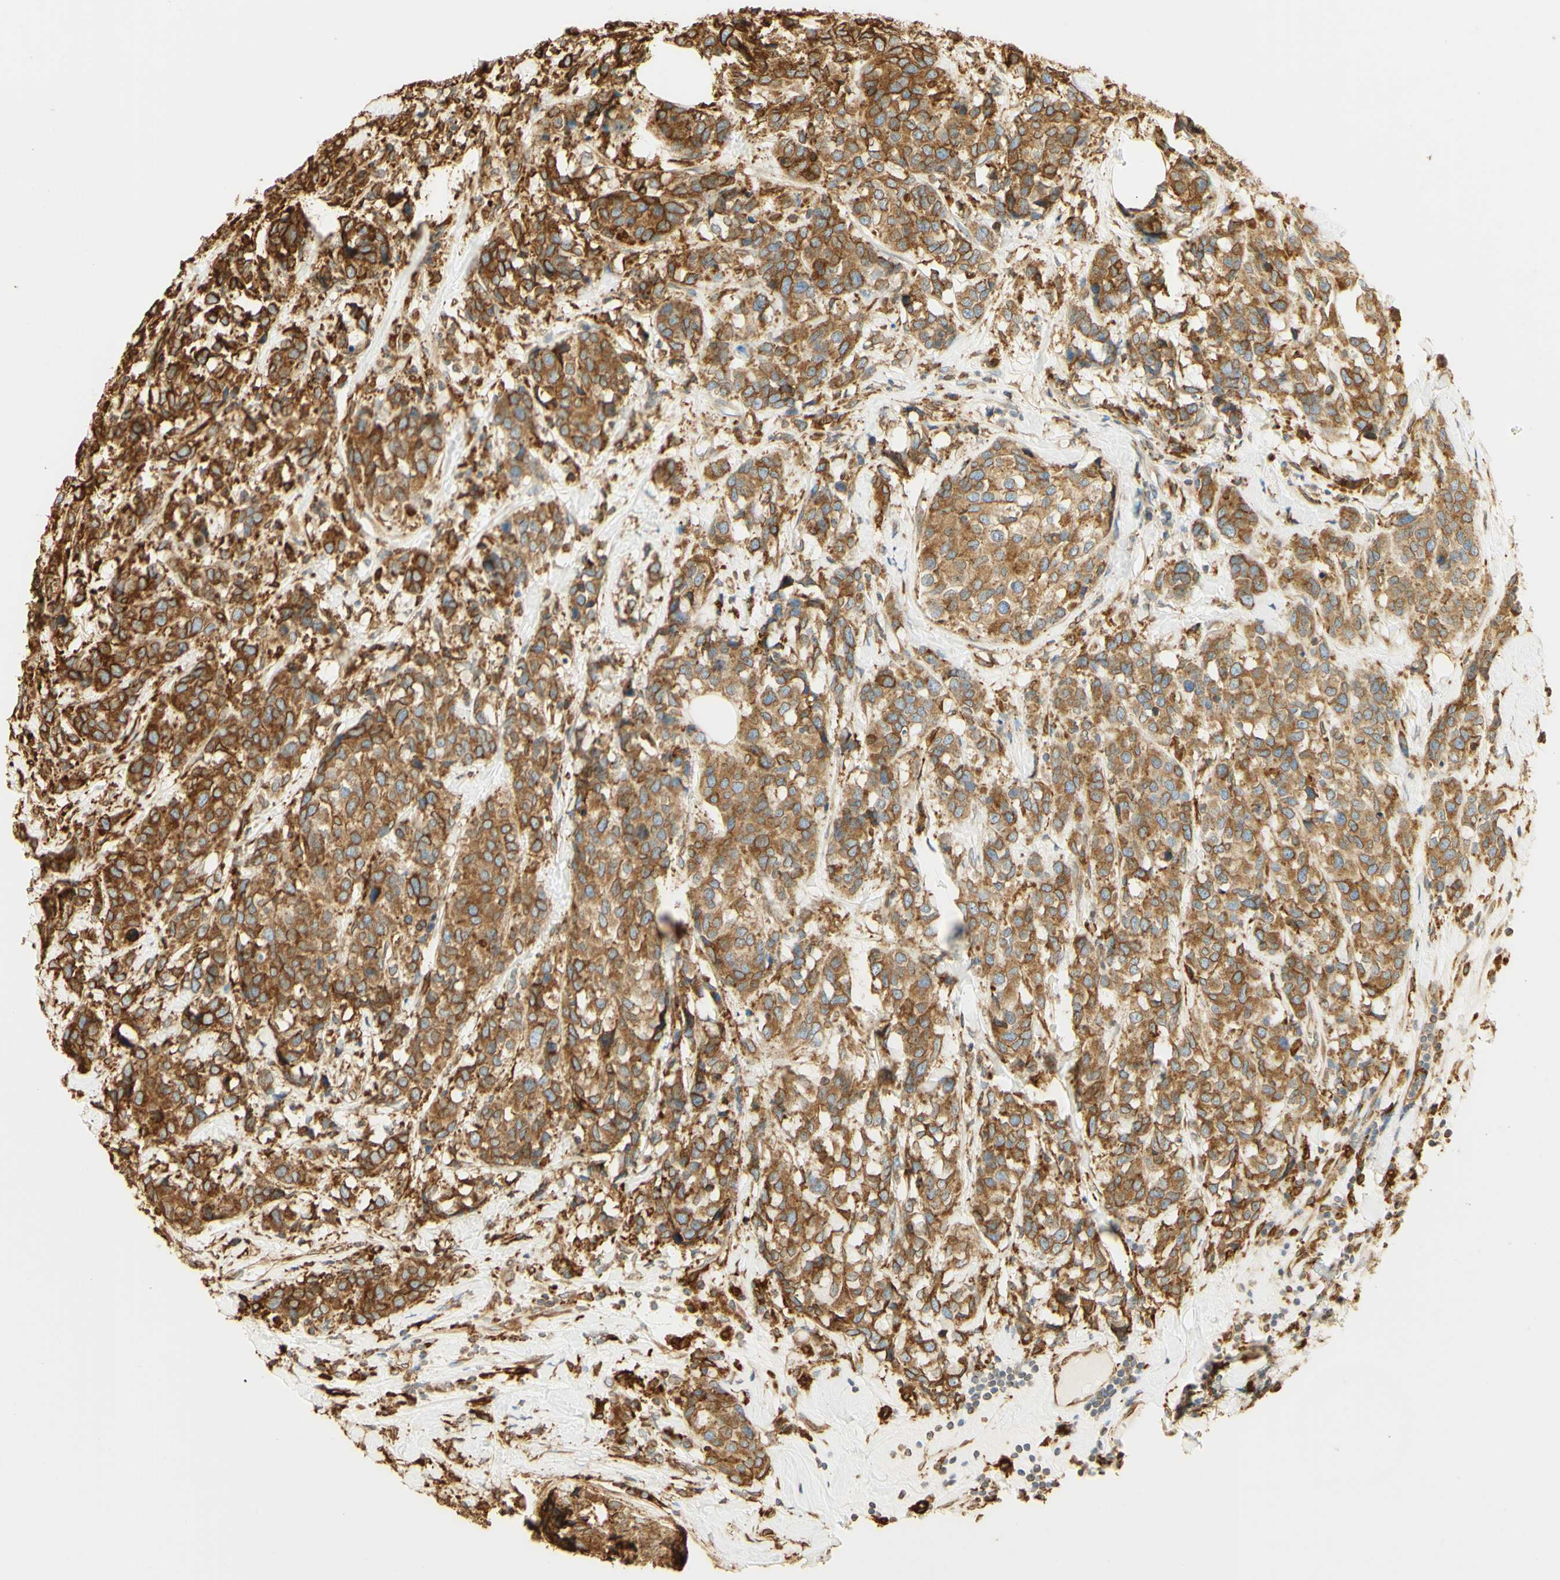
{"staining": {"intensity": "strong", "quantity": "25%-75%", "location": "cytoplasmic/membranous"}, "tissue": "breast cancer", "cell_type": "Tumor cells", "image_type": "cancer", "snomed": [{"axis": "morphology", "description": "Lobular carcinoma"}, {"axis": "topography", "description": "Breast"}], "caption": "Immunohistochemical staining of human lobular carcinoma (breast) demonstrates high levels of strong cytoplasmic/membranous protein positivity in about 25%-75% of tumor cells.", "gene": "CANX", "patient": {"sex": "female", "age": 59}}